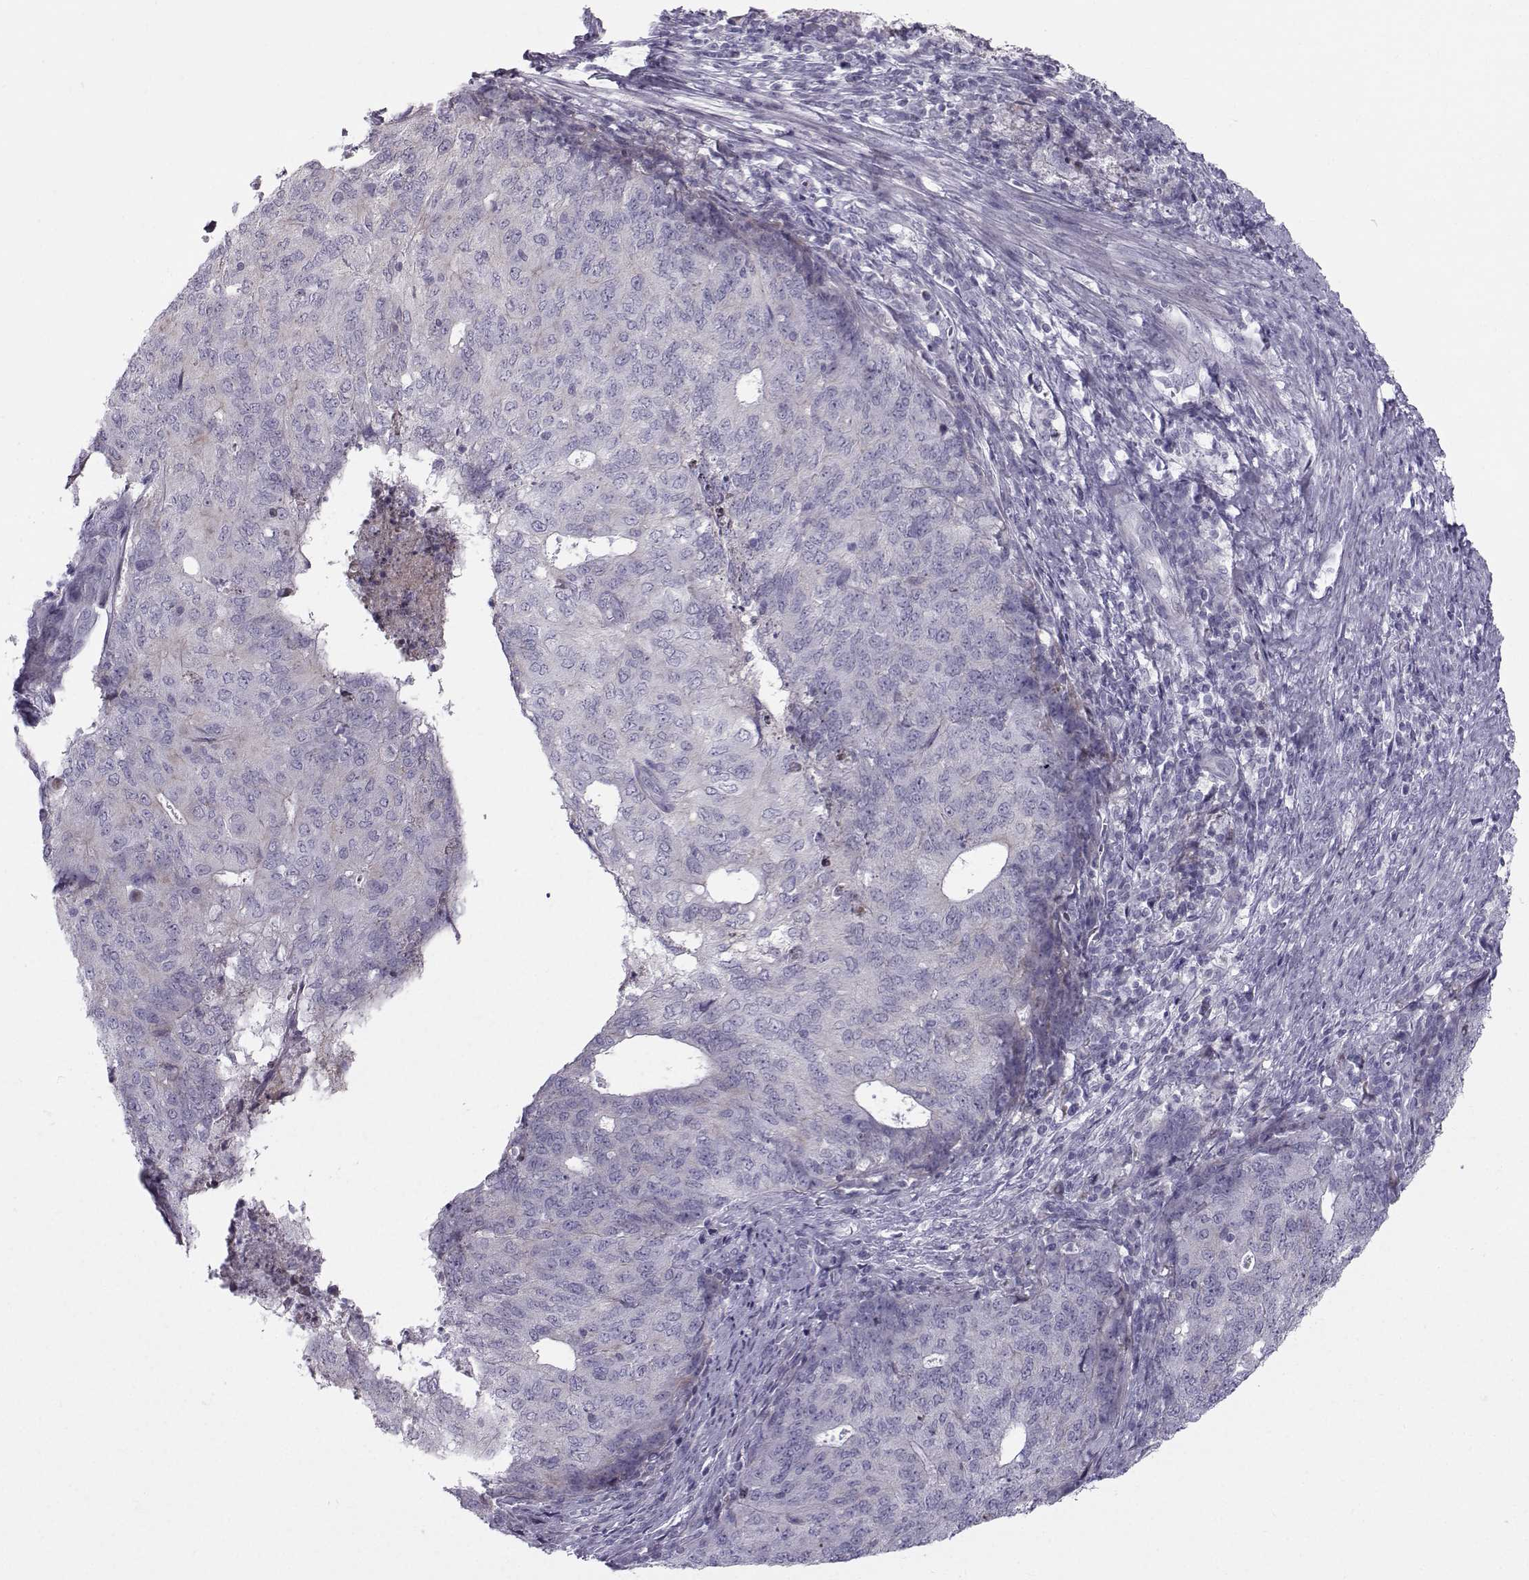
{"staining": {"intensity": "negative", "quantity": "none", "location": "none"}, "tissue": "endometrial cancer", "cell_type": "Tumor cells", "image_type": "cancer", "snomed": [{"axis": "morphology", "description": "Adenocarcinoma, NOS"}, {"axis": "topography", "description": "Endometrium"}], "caption": "Image shows no protein staining in tumor cells of endometrial cancer (adenocarcinoma) tissue.", "gene": "DMRT3", "patient": {"sex": "female", "age": 82}}